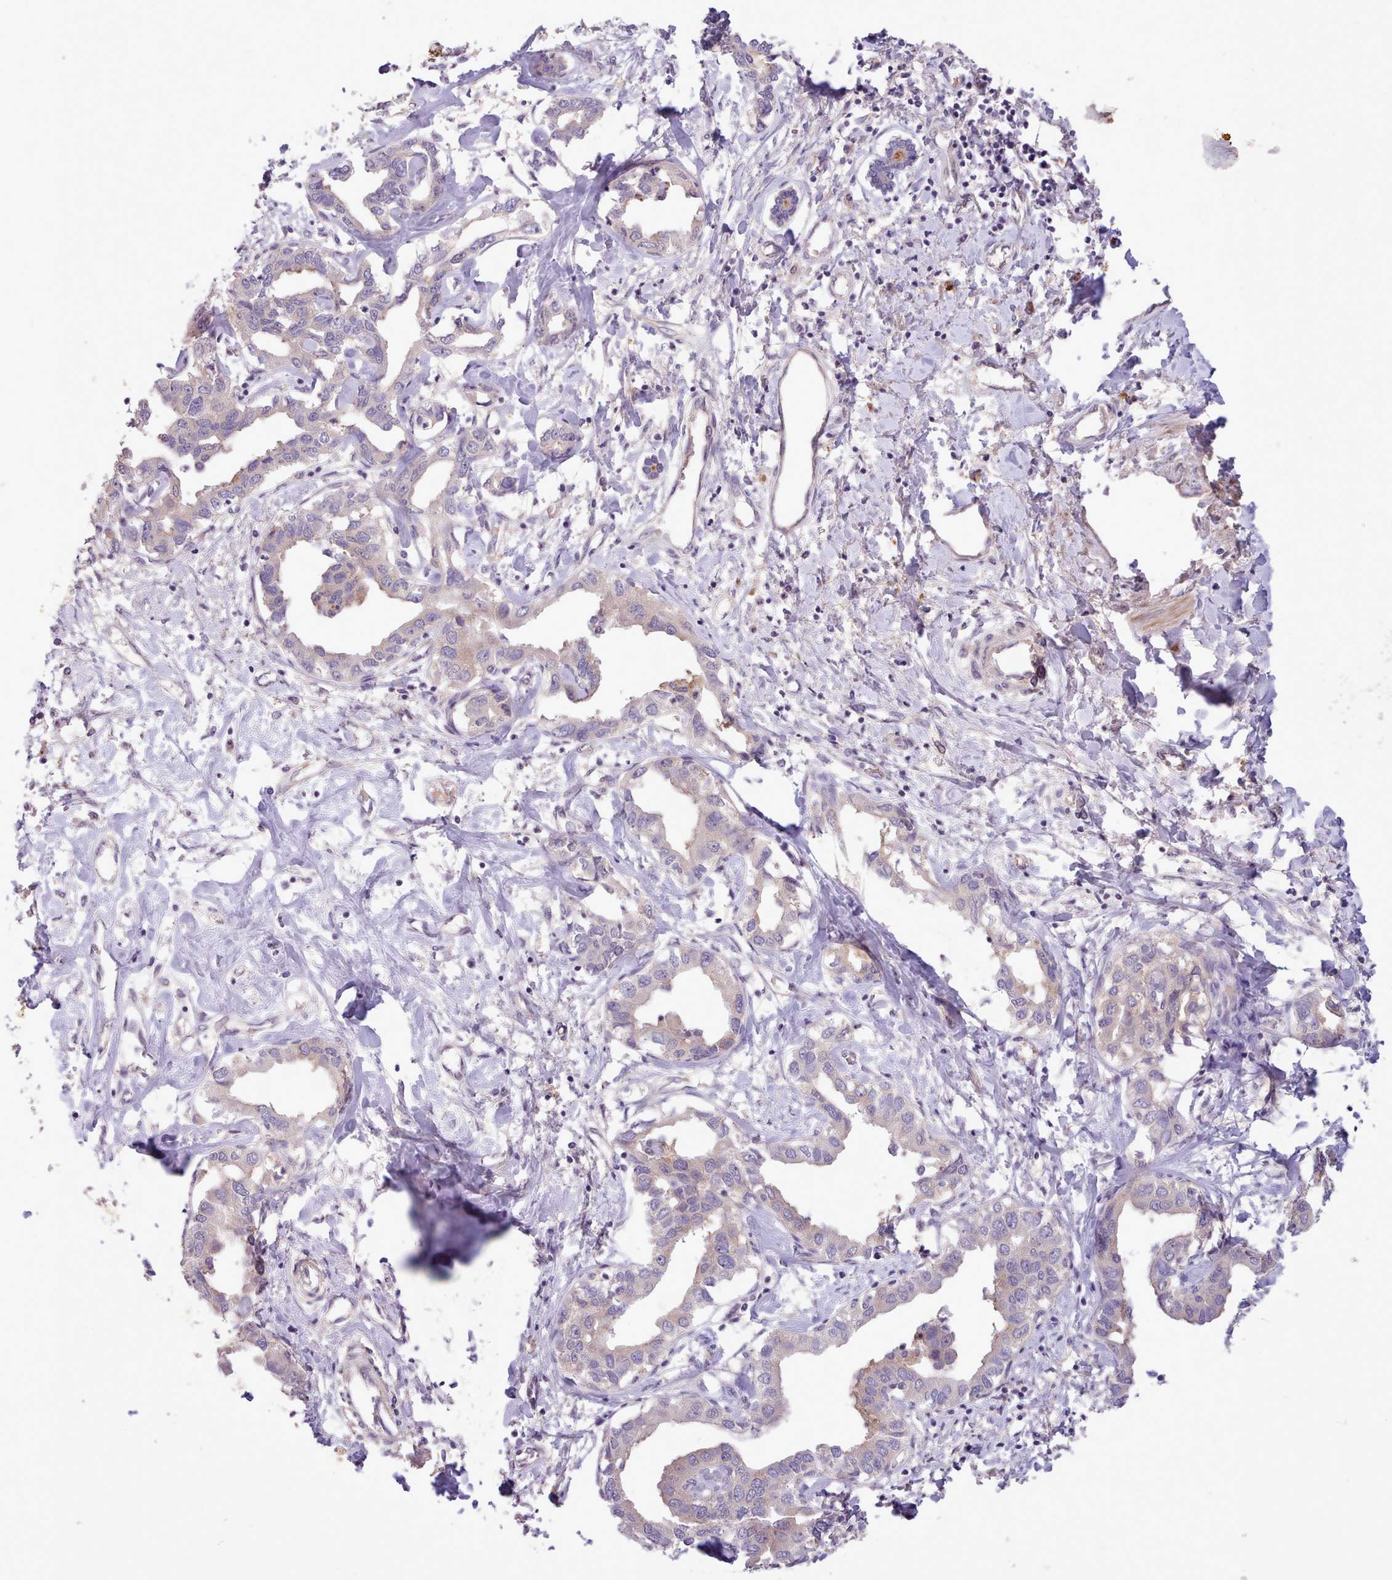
{"staining": {"intensity": "weak", "quantity": "<25%", "location": "cytoplasmic/membranous"}, "tissue": "liver cancer", "cell_type": "Tumor cells", "image_type": "cancer", "snomed": [{"axis": "morphology", "description": "Cholangiocarcinoma"}, {"axis": "topography", "description": "Liver"}], "caption": "This is an immunohistochemistry micrograph of human liver cancer. There is no staining in tumor cells.", "gene": "ZNF607", "patient": {"sex": "male", "age": 59}}